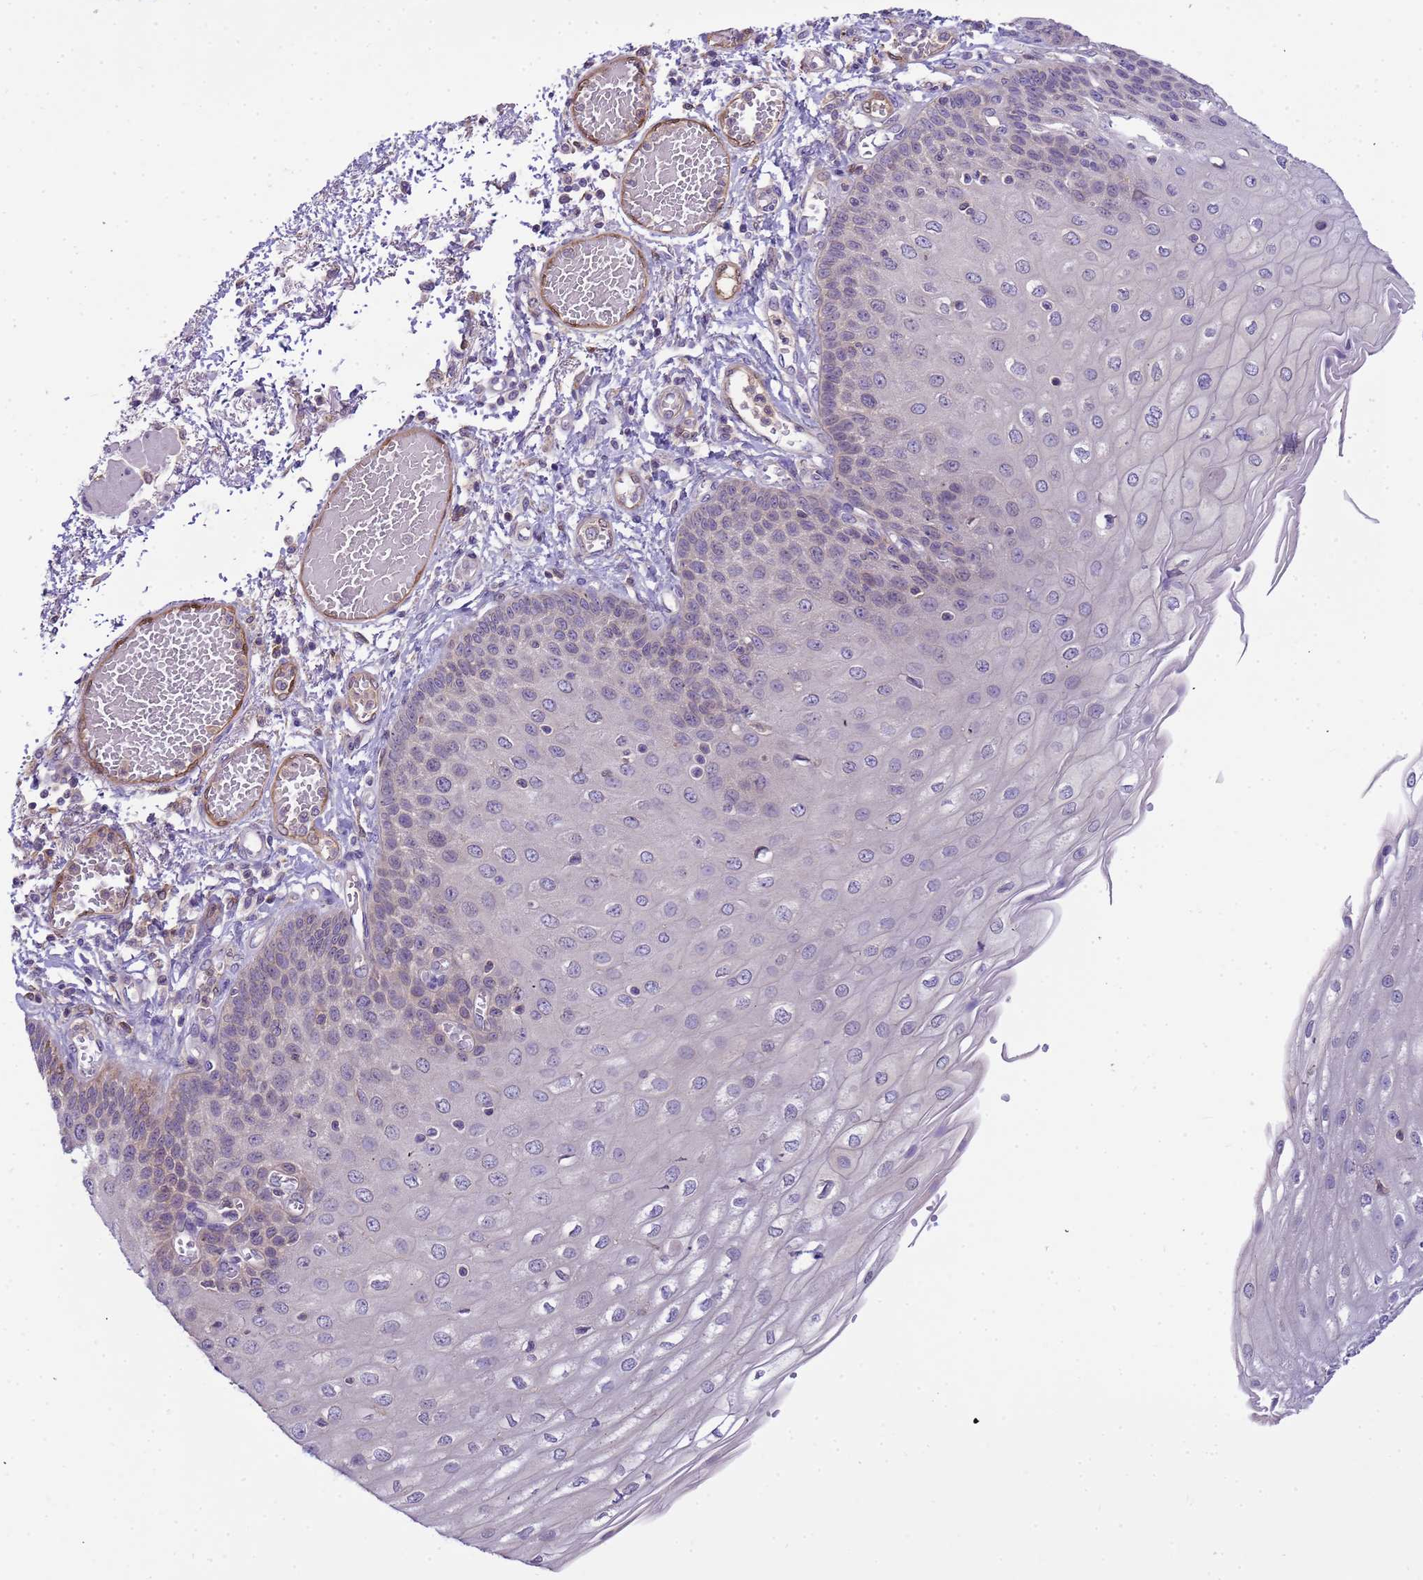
{"staining": {"intensity": "weak", "quantity": "<25%", "location": "cytoplasmic/membranous"}, "tissue": "esophagus", "cell_type": "Squamous epithelial cells", "image_type": "normal", "snomed": [{"axis": "morphology", "description": "Normal tissue, NOS"}, {"axis": "topography", "description": "Esophagus"}], "caption": "Histopathology image shows no significant protein expression in squamous epithelial cells of normal esophagus.", "gene": "PLCXD3", "patient": {"sex": "male", "age": 81}}